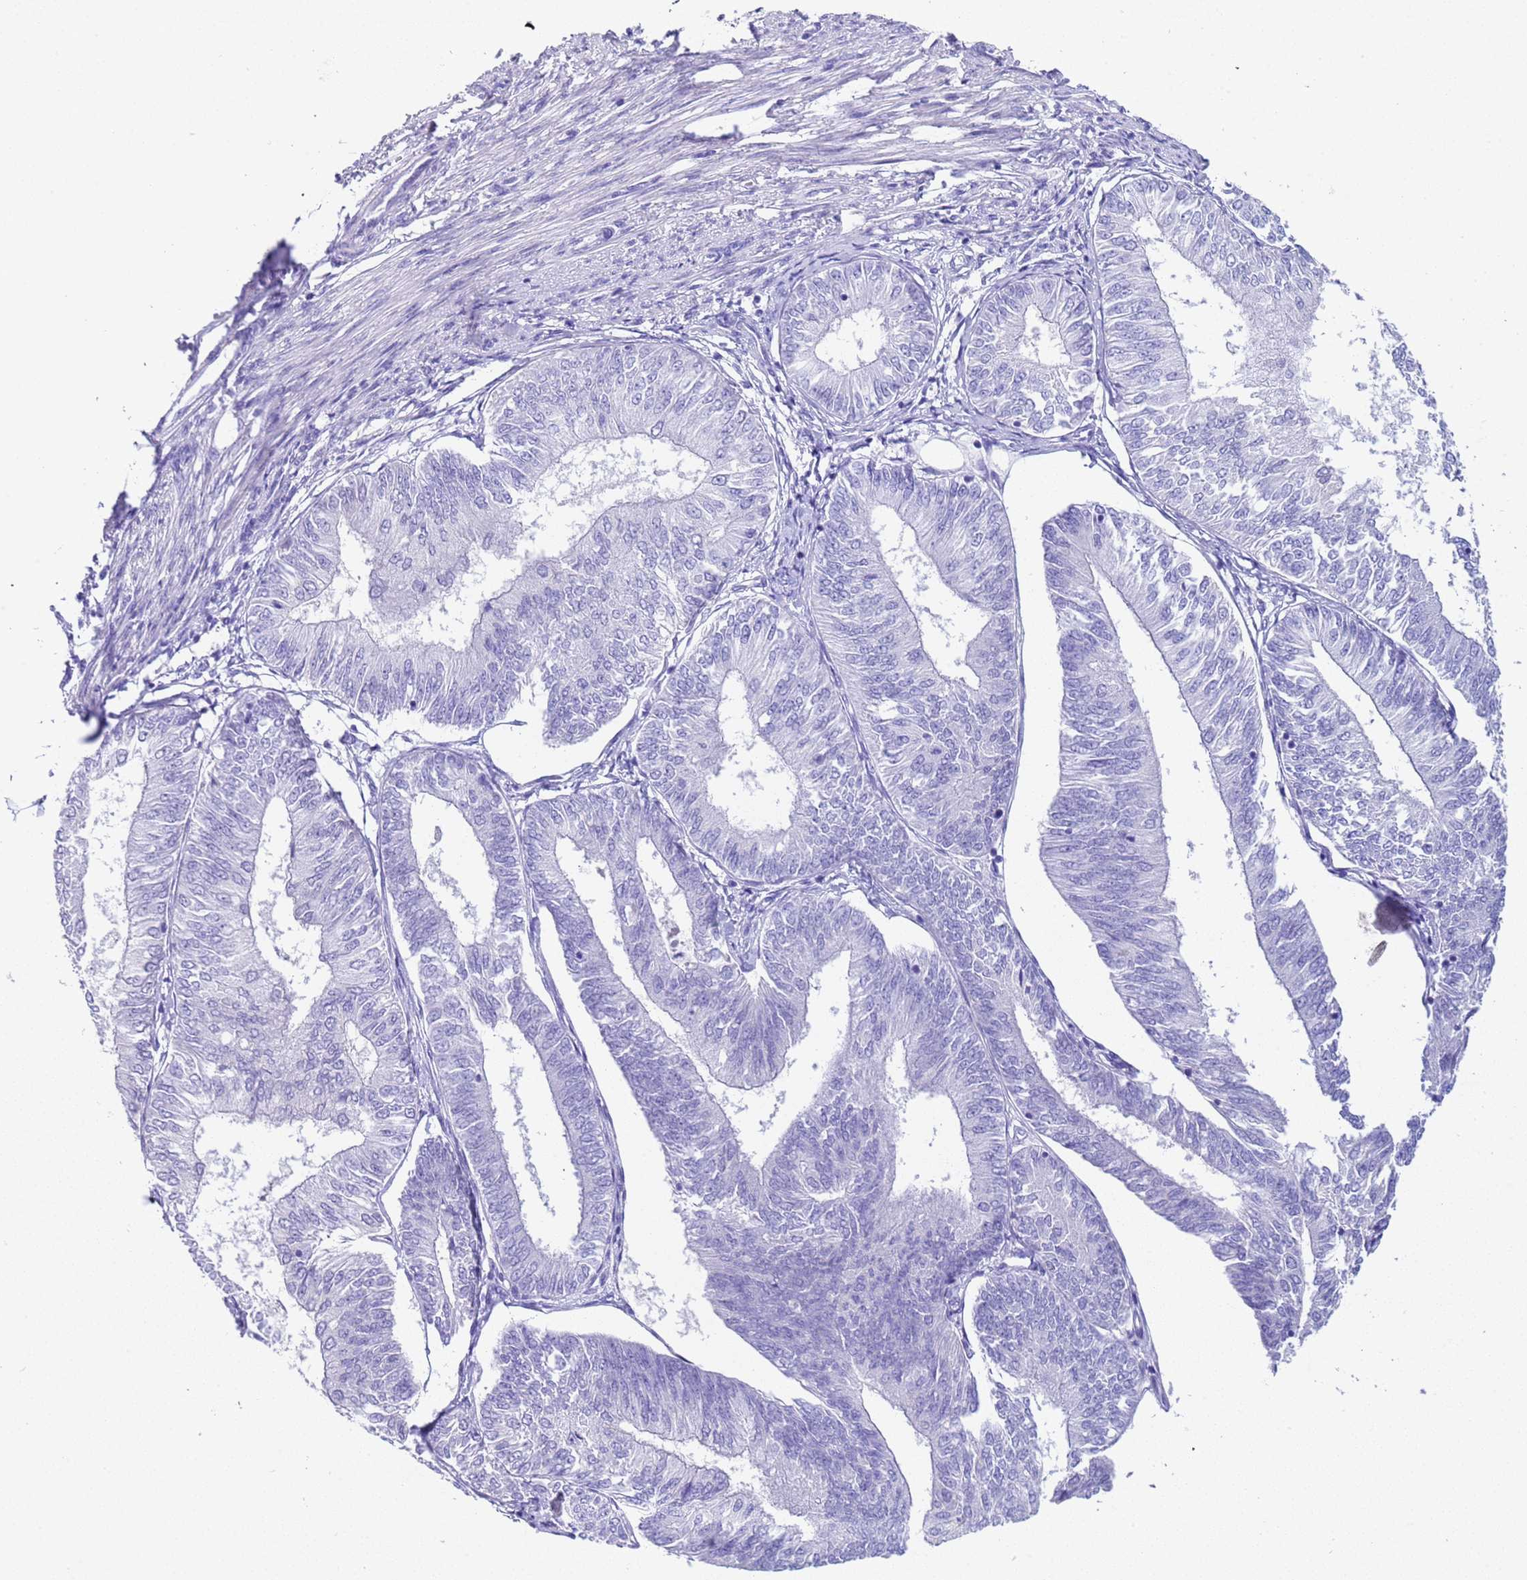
{"staining": {"intensity": "negative", "quantity": "none", "location": "none"}, "tissue": "endometrial cancer", "cell_type": "Tumor cells", "image_type": "cancer", "snomed": [{"axis": "morphology", "description": "Adenocarcinoma, NOS"}, {"axis": "topography", "description": "Endometrium"}], "caption": "Protein analysis of endometrial cancer (adenocarcinoma) reveals no significant expression in tumor cells.", "gene": "CKM", "patient": {"sex": "female", "age": 58}}